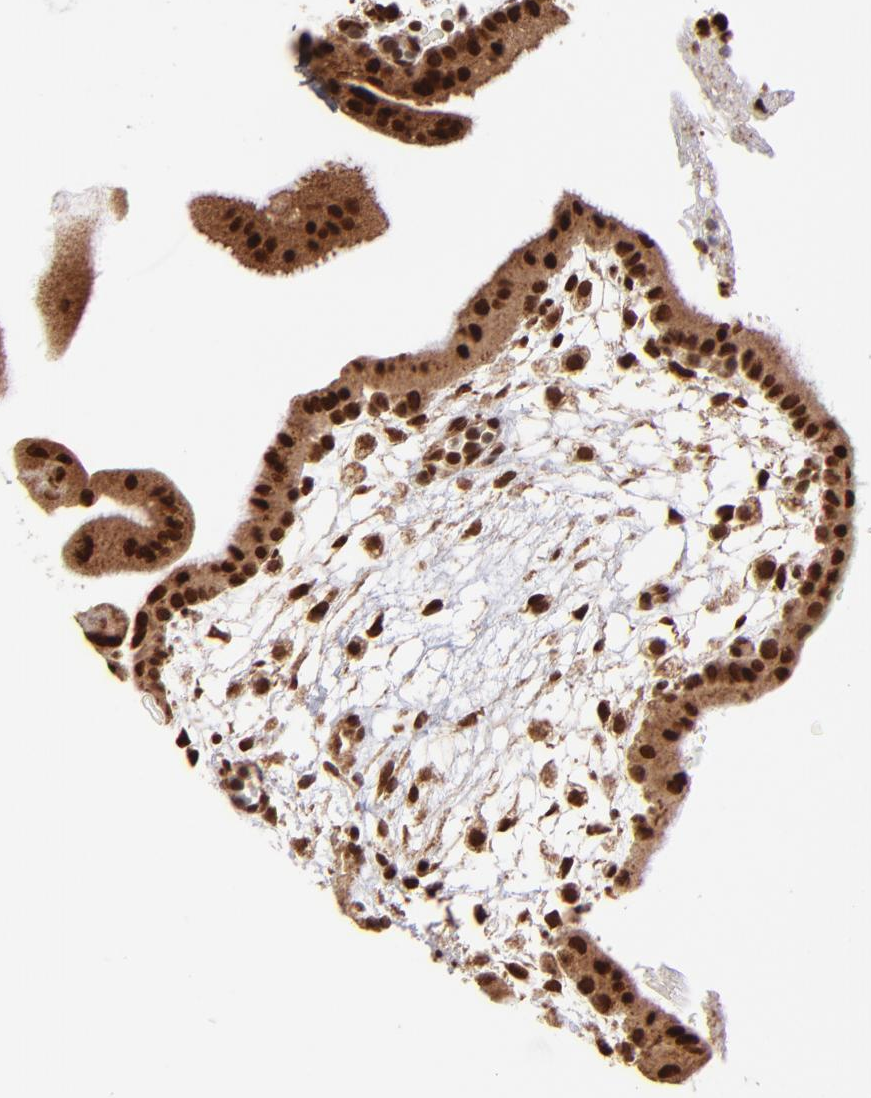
{"staining": {"intensity": "strong", "quantity": ">75%", "location": "cytoplasmic/membranous,nuclear"}, "tissue": "placenta", "cell_type": "Trophoblastic cells", "image_type": "normal", "snomed": [{"axis": "morphology", "description": "Normal tissue, NOS"}, {"axis": "topography", "description": "Placenta"}], "caption": "This photomicrograph displays IHC staining of normal placenta, with high strong cytoplasmic/membranous,nuclear positivity in approximately >75% of trophoblastic cells.", "gene": "TOP1MT", "patient": {"sex": "female", "age": 35}}